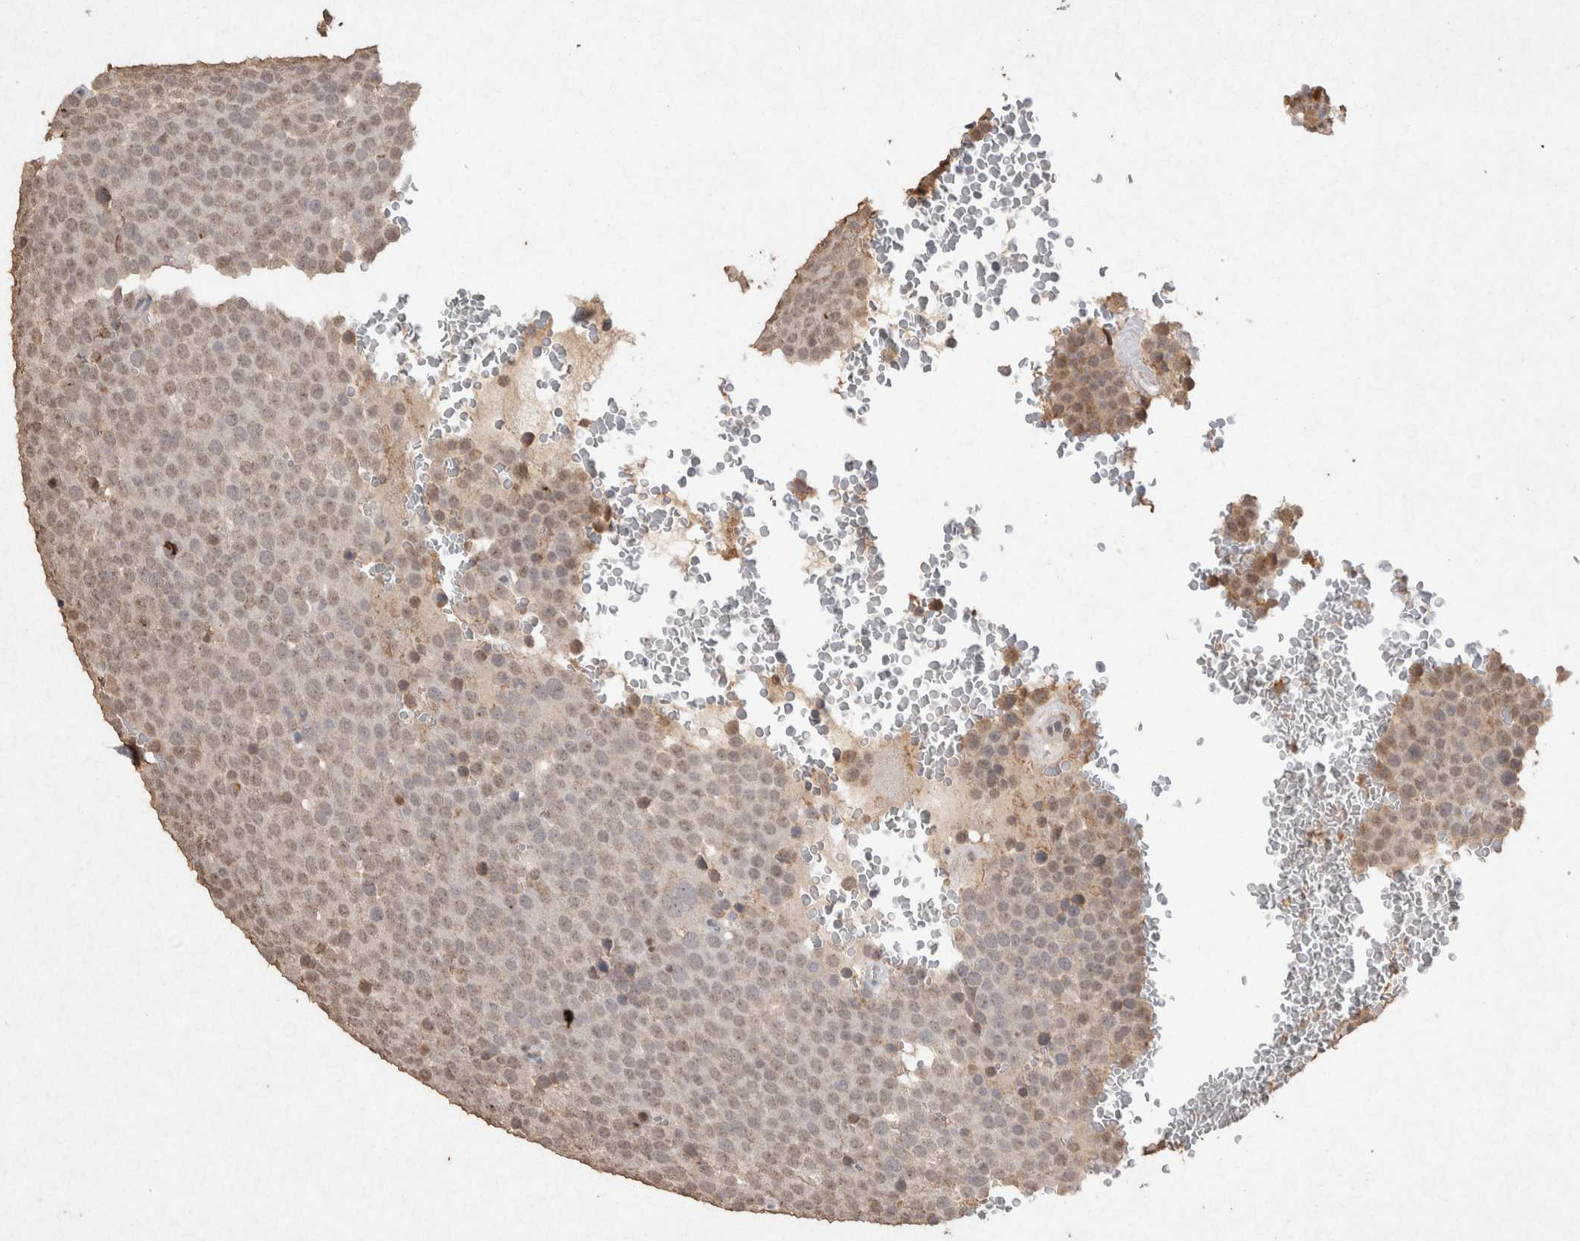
{"staining": {"intensity": "weak", "quantity": ">75%", "location": "nuclear"}, "tissue": "testis cancer", "cell_type": "Tumor cells", "image_type": "cancer", "snomed": [{"axis": "morphology", "description": "Seminoma, NOS"}, {"axis": "topography", "description": "Testis"}], "caption": "Brown immunohistochemical staining in human testis cancer (seminoma) shows weak nuclear staining in about >75% of tumor cells.", "gene": "MLX", "patient": {"sex": "male", "age": 71}}